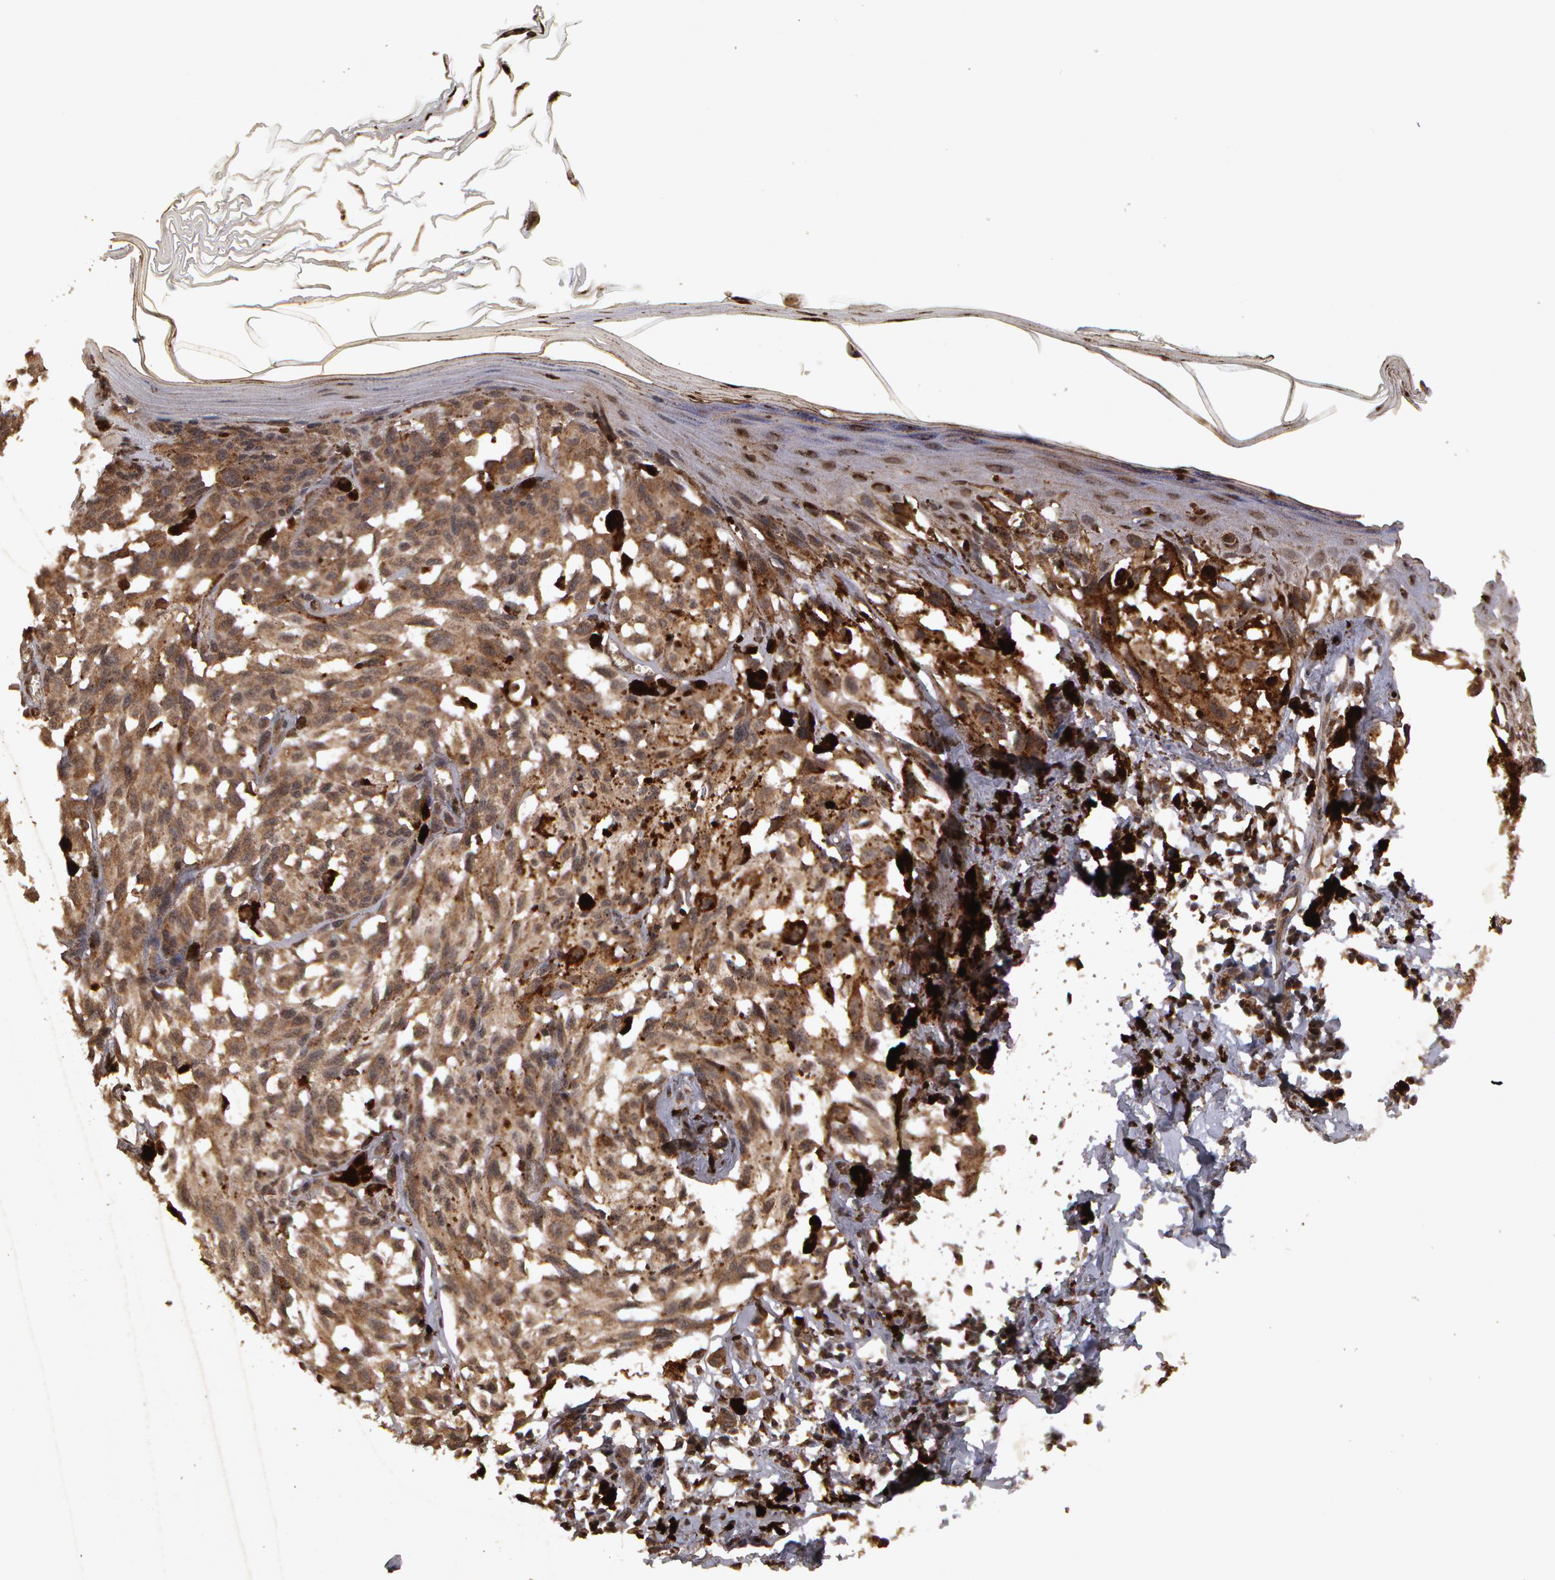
{"staining": {"intensity": "moderate", "quantity": ">75%", "location": "cytoplasmic/membranous"}, "tissue": "melanoma", "cell_type": "Tumor cells", "image_type": "cancer", "snomed": [{"axis": "morphology", "description": "Malignant melanoma, NOS"}, {"axis": "topography", "description": "Skin"}], "caption": "Malignant melanoma stained with a protein marker displays moderate staining in tumor cells.", "gene": "CALR", "patient": {"sex": "female", "age": 72}}